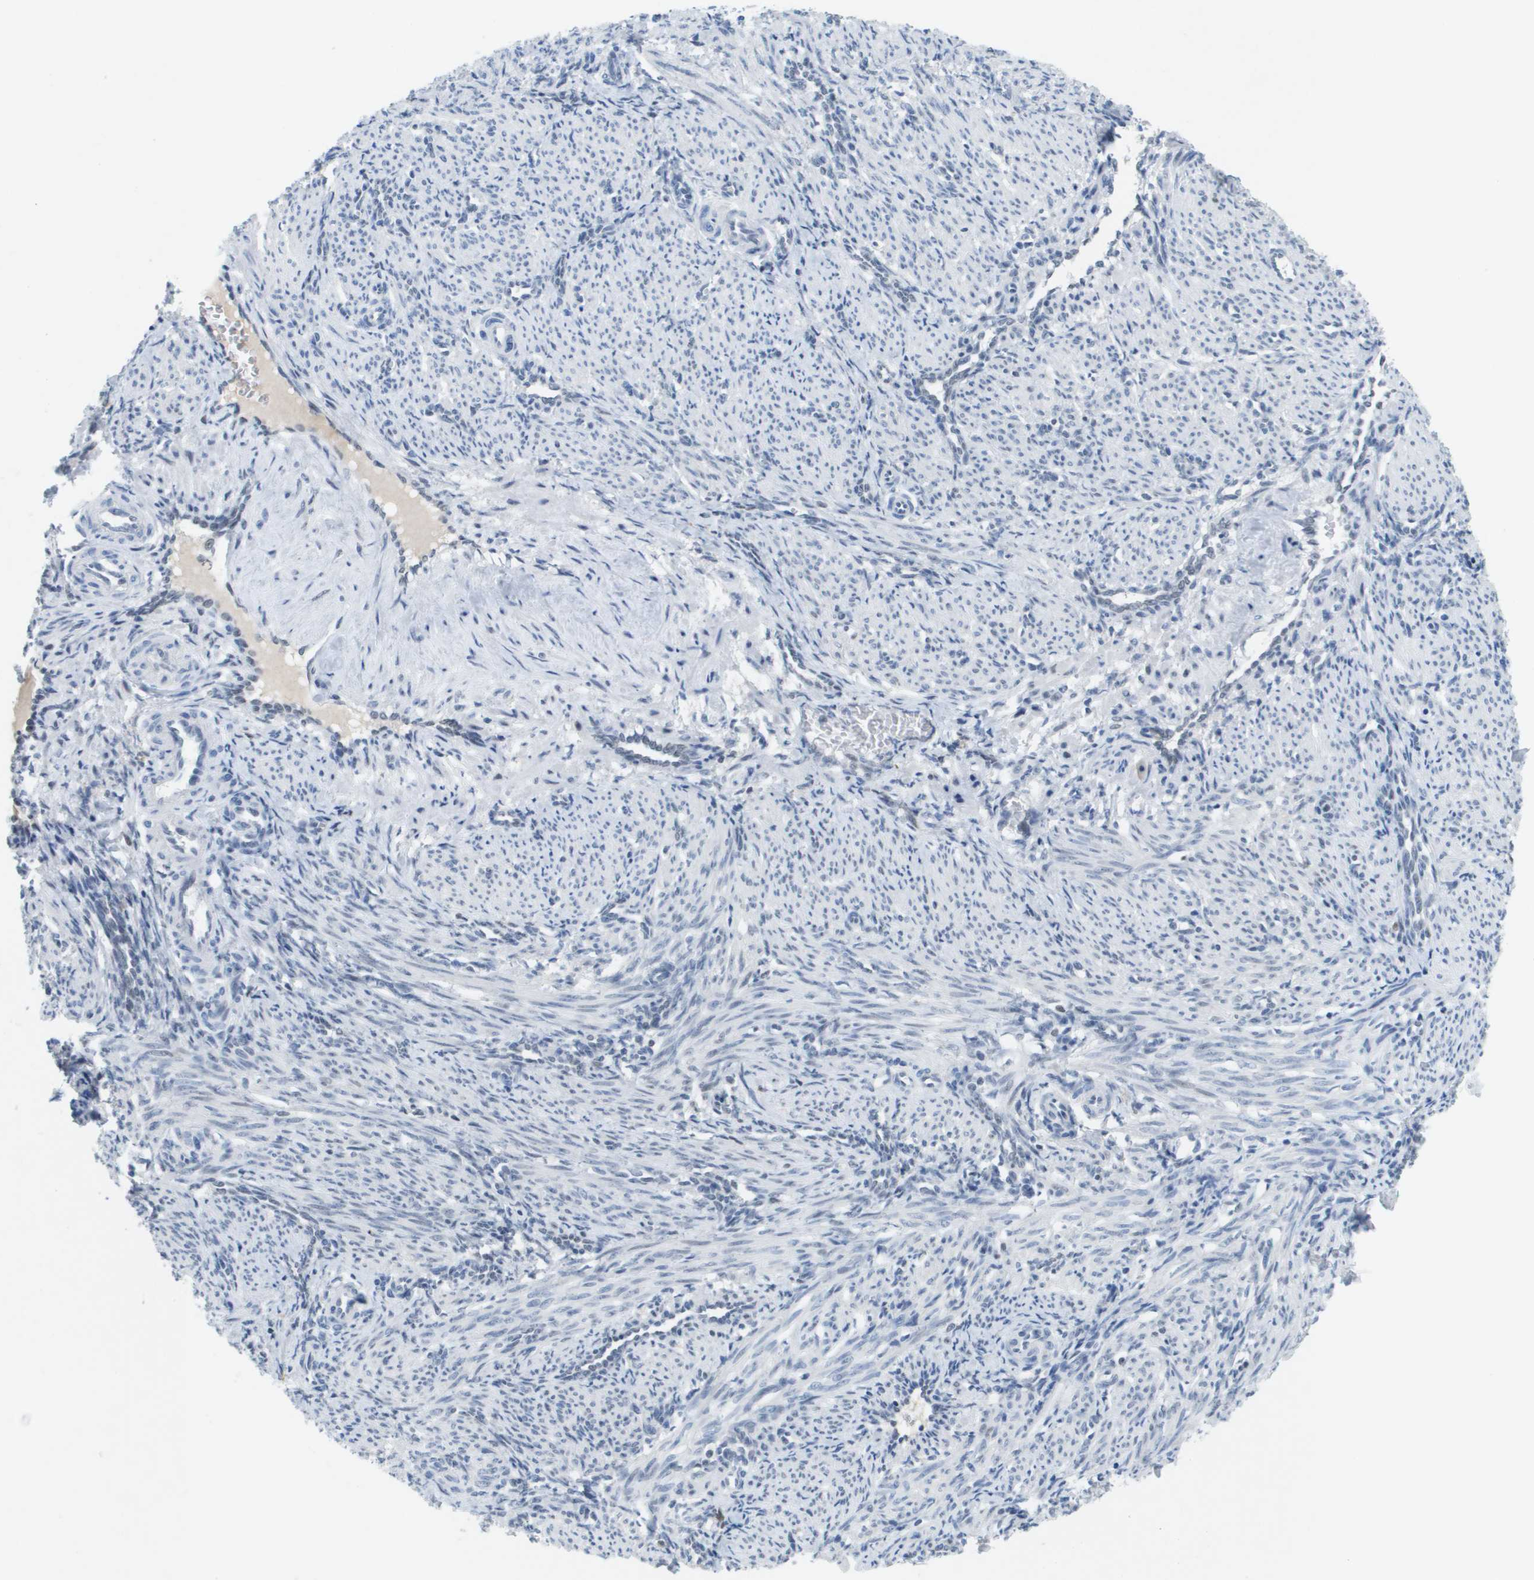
{"staining": {"intensity": "negative", "quantity": "none", "location": "none"}, "tissue": "smooth muscle", "cell_type": "Smooth muscle cells", "image_type": "normal", "snomed": [{"axis": "morphology", "description": "Normal tissue, NOS"}, {"axis": "topography", "description": "Endometrium"}], "caption": "Immunohistochemistry (IHC) histopathology image of unremarkable human smooth muscle stained for a protein (brown), which demonstrates no positivity in smooth muscle cells.", "gene": "TP53RK", "patient": {"sex": "female", "age": 33}}